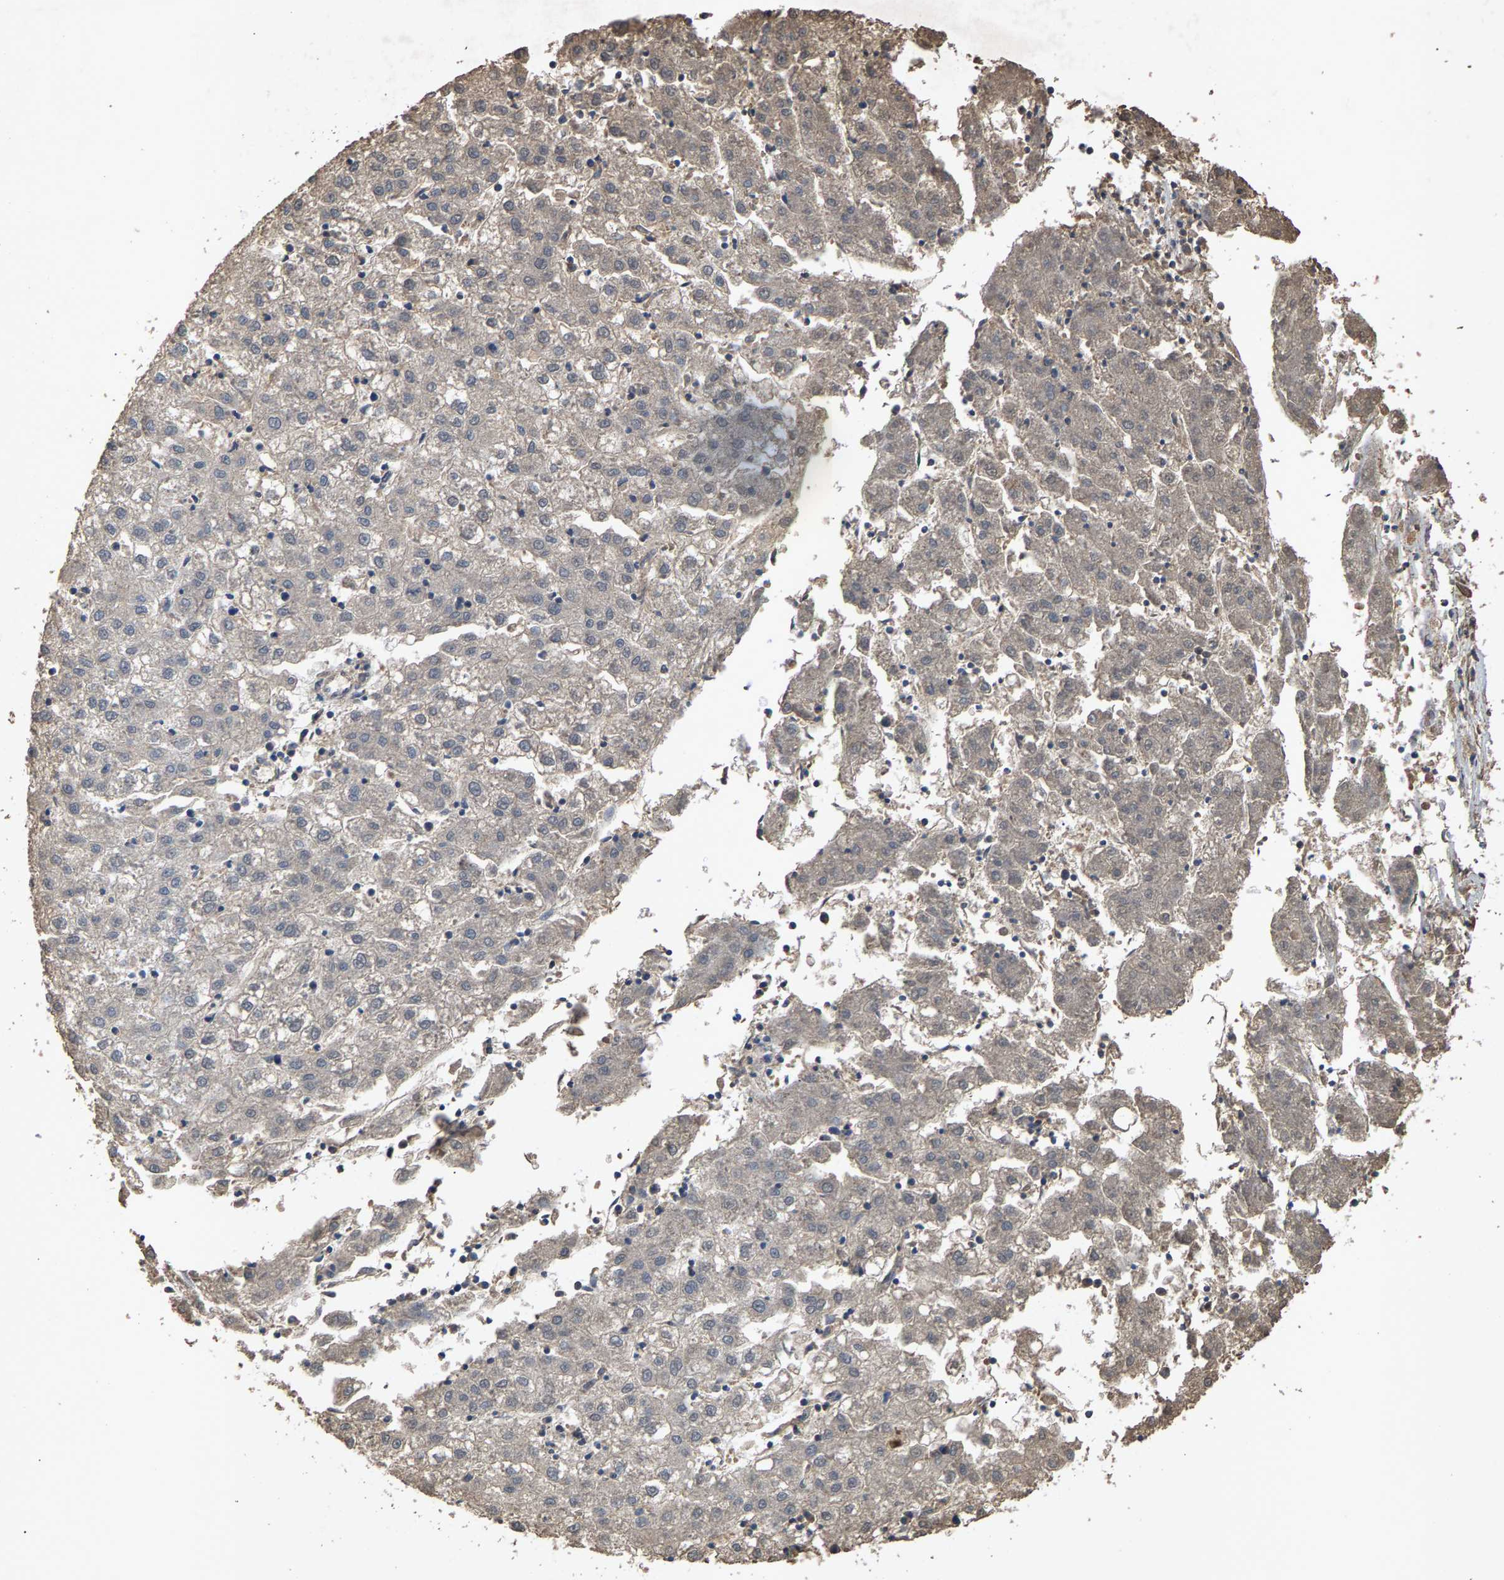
{"staining": {"intensity": "weak", "quantity": "<25%", "location": "cytoplasmic/membranous"}, "tissue": "liver cancer", "cell_type": "Tumor cells", "image_type": "cancer", "snomed": [{"axis": "morphology", "description": "Carcinoma, Hepatocellular, NOS"}, {"axis": "topography", "description": "Liver"}], "caption": "Immunohistochemistry of human liver cancer demonstrates no staining in tumor cells.", "gene": "HTRA3", "patient": {"sex": "male", "age": 72}}